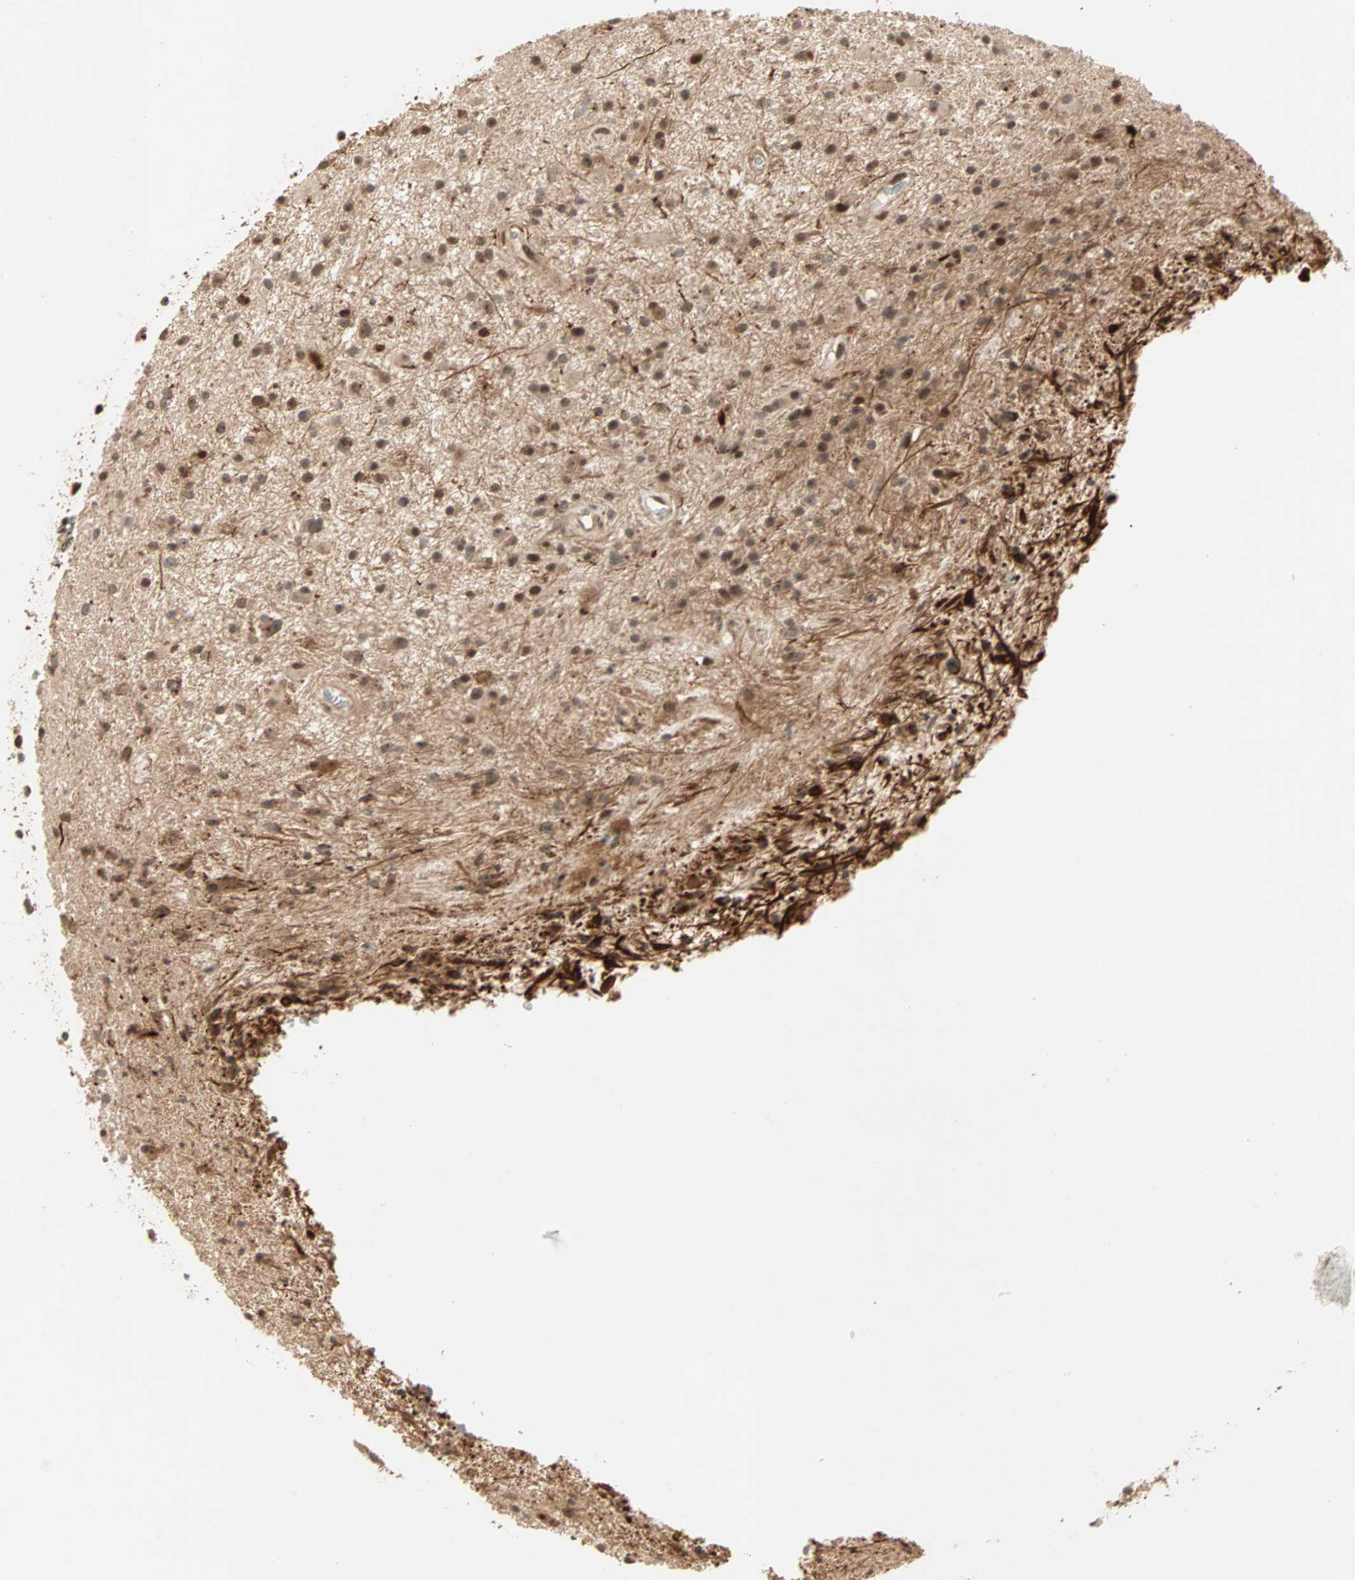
{"staining": {"intensity": "moderate", "quantity": ">75%", "location": "cytoplasmic/membranous,nuclear"}, "tissue": "glioma", "cell_type": "Tumor cells", "image_type": "cancer", "snomed": [{"axis": "morphology", "description": "Glioma, malignant, High grade"}, {"axis": "topography", "description": "Brain"}], "caption": "This image shows immunohistochemistry (IHC) staining of high-grade glioma (malignant), with medium moderate cytoplasmic/membranous and nuclear staining in about >75% of tumor cells.", "gene": "ZBED9", "patient": {"sex": "male", "age": 33}}